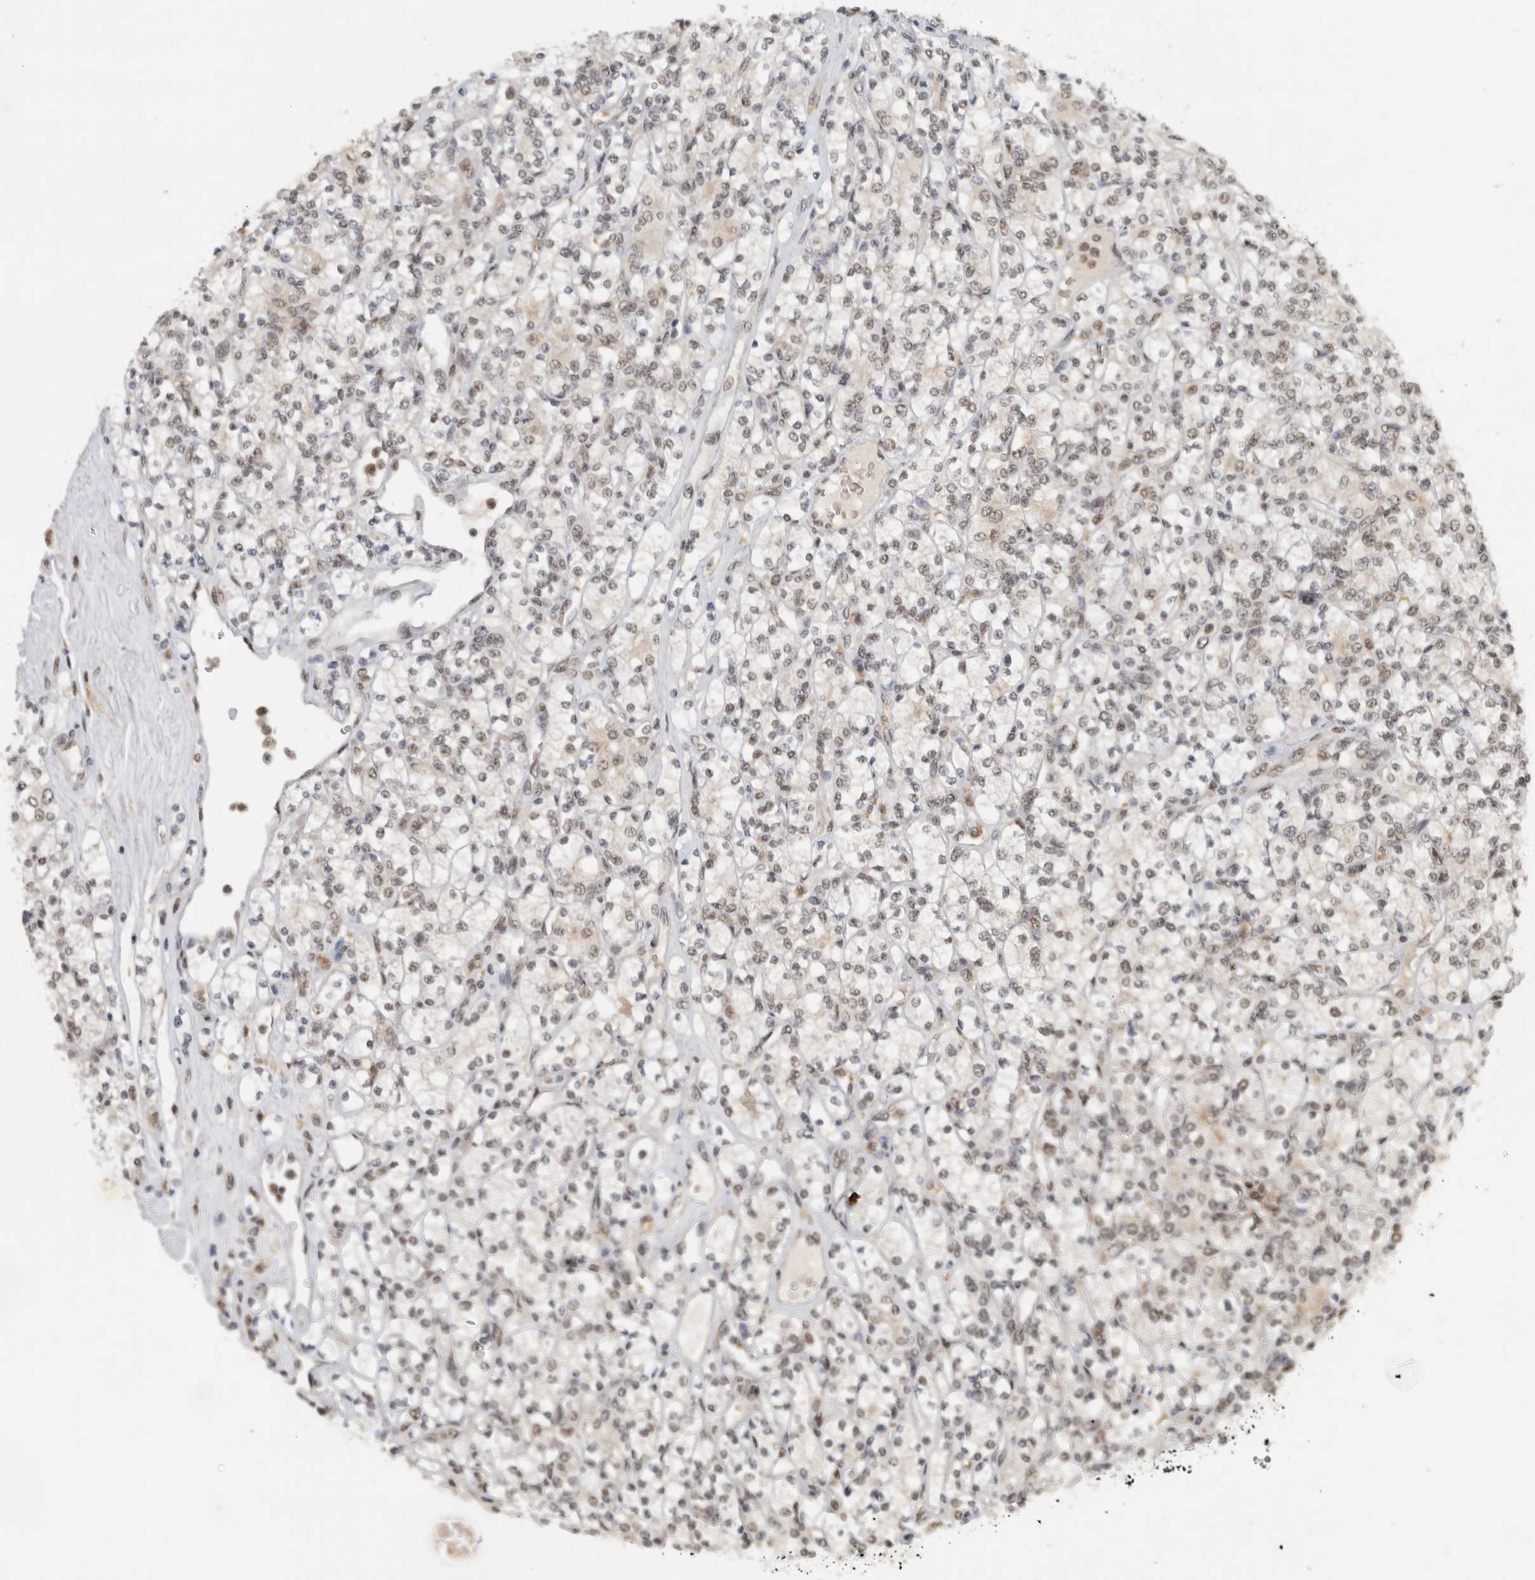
{"staining": {"intensity": "weak", "quantity": "<25%", "location": "nuclear"}, "tissue": "renal cancer", "cell_type": "Tumor cells", "image_type": "cancer", "snomed": [{"axis": "morphology", "description": "Adenocarcinoma, NOS"}, {"axis": "topography", "description": "Kidney"}], "caption": "Micrograph shows no protein expression in tumor cells of renal cancer tissue.", "gene": "NCAPG2", "patient": {"sex": "male", "age": 77}}